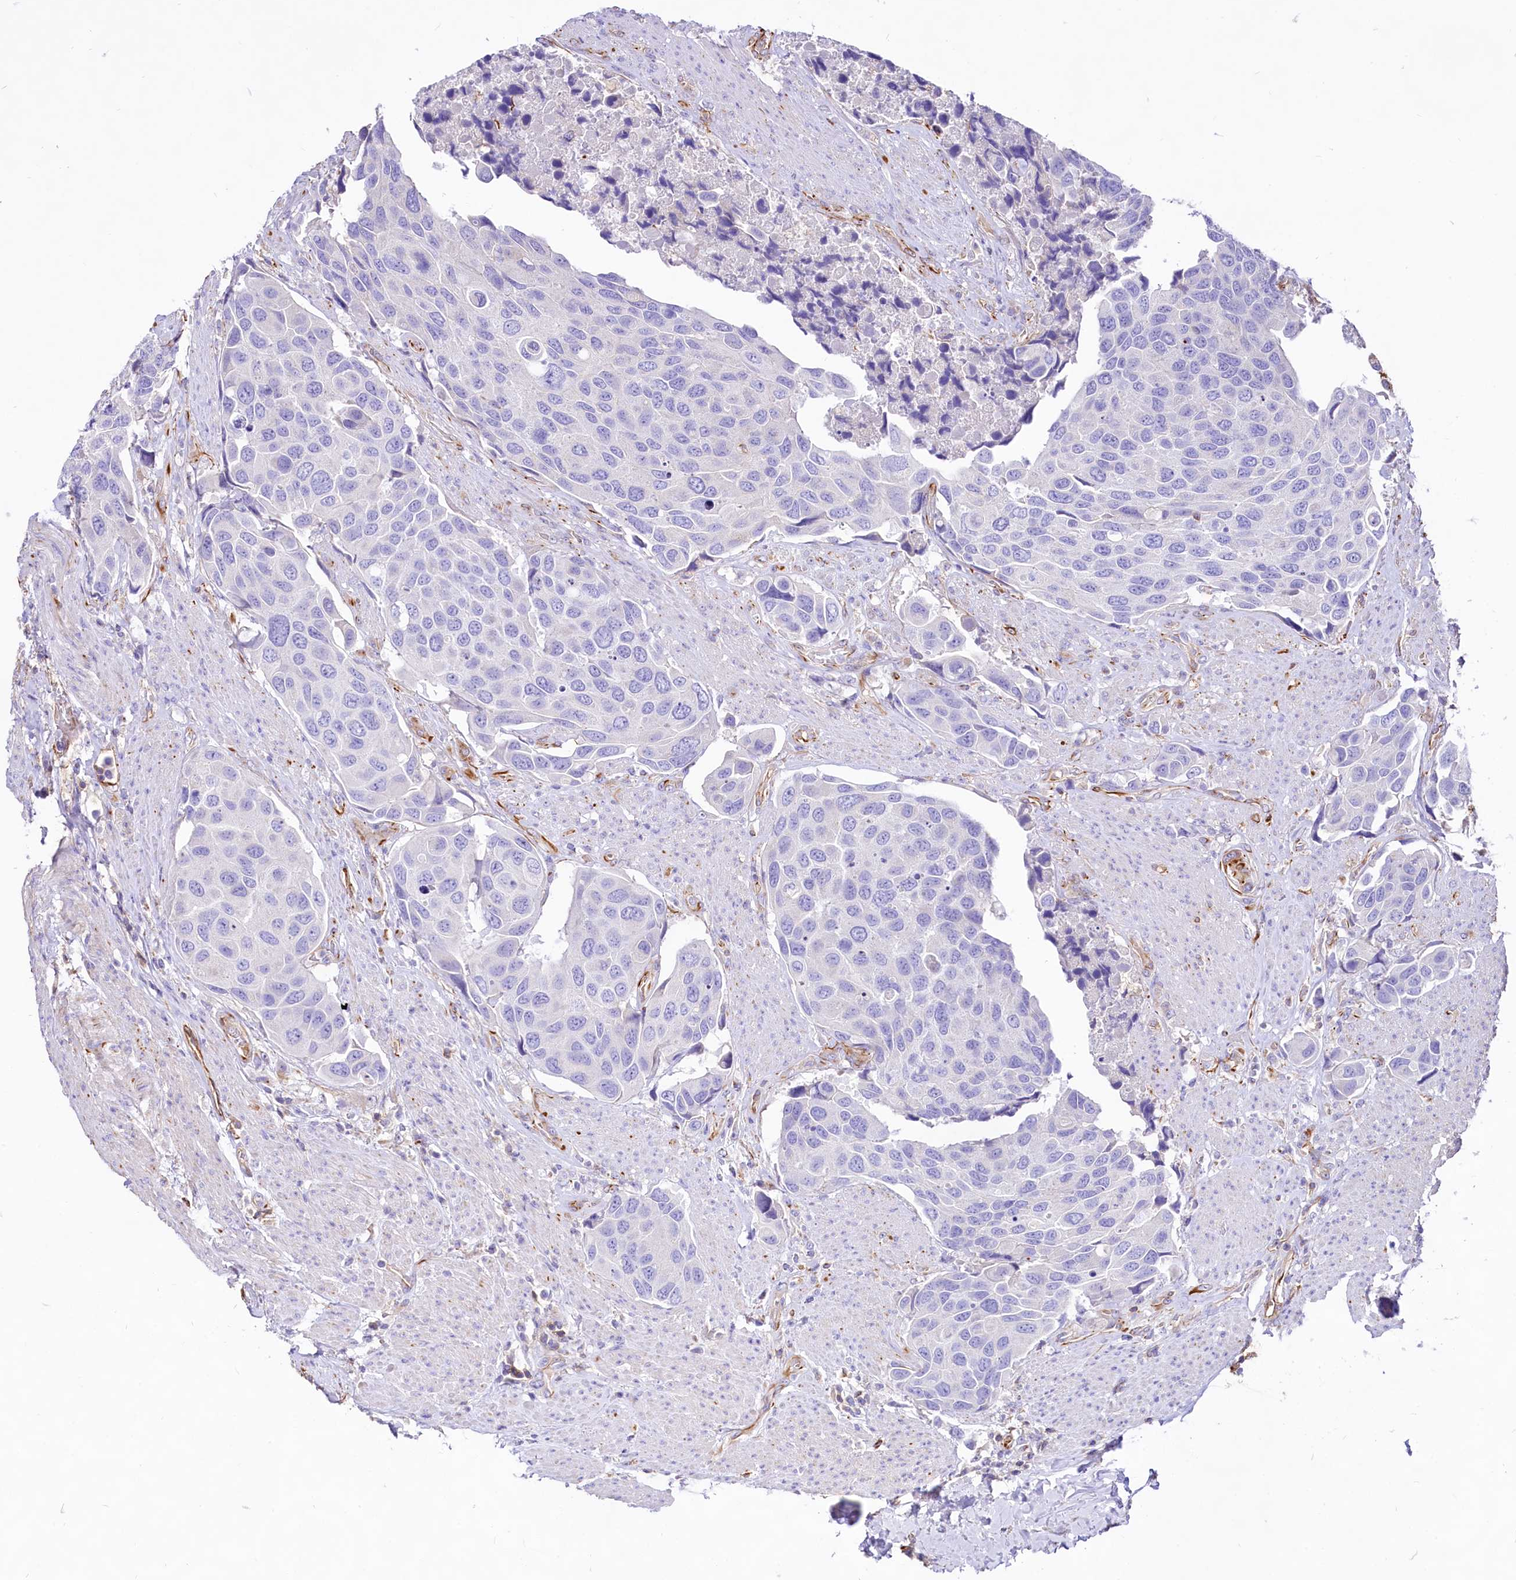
{"staining": {"intensity": "negative", "quantity": "none", "location": "none"}, "tissue": "urothelial cancer", "cell_type": "Tumor cells", "image_type": "cancer", "snomed": [{"axis": "morphology", "description": "Urothelial carcinoma, High grade"}, {"axis": "topography", "description": "Urinary bladder"}], "caption": "A high-resolution photomicrograph shows immunohistochemistry (IHC) staining of urothelial cancer, which exhibits no significant expression in tumor cells.", "gene": "CD99", "patient": {"sex": "male", "age": 74}}